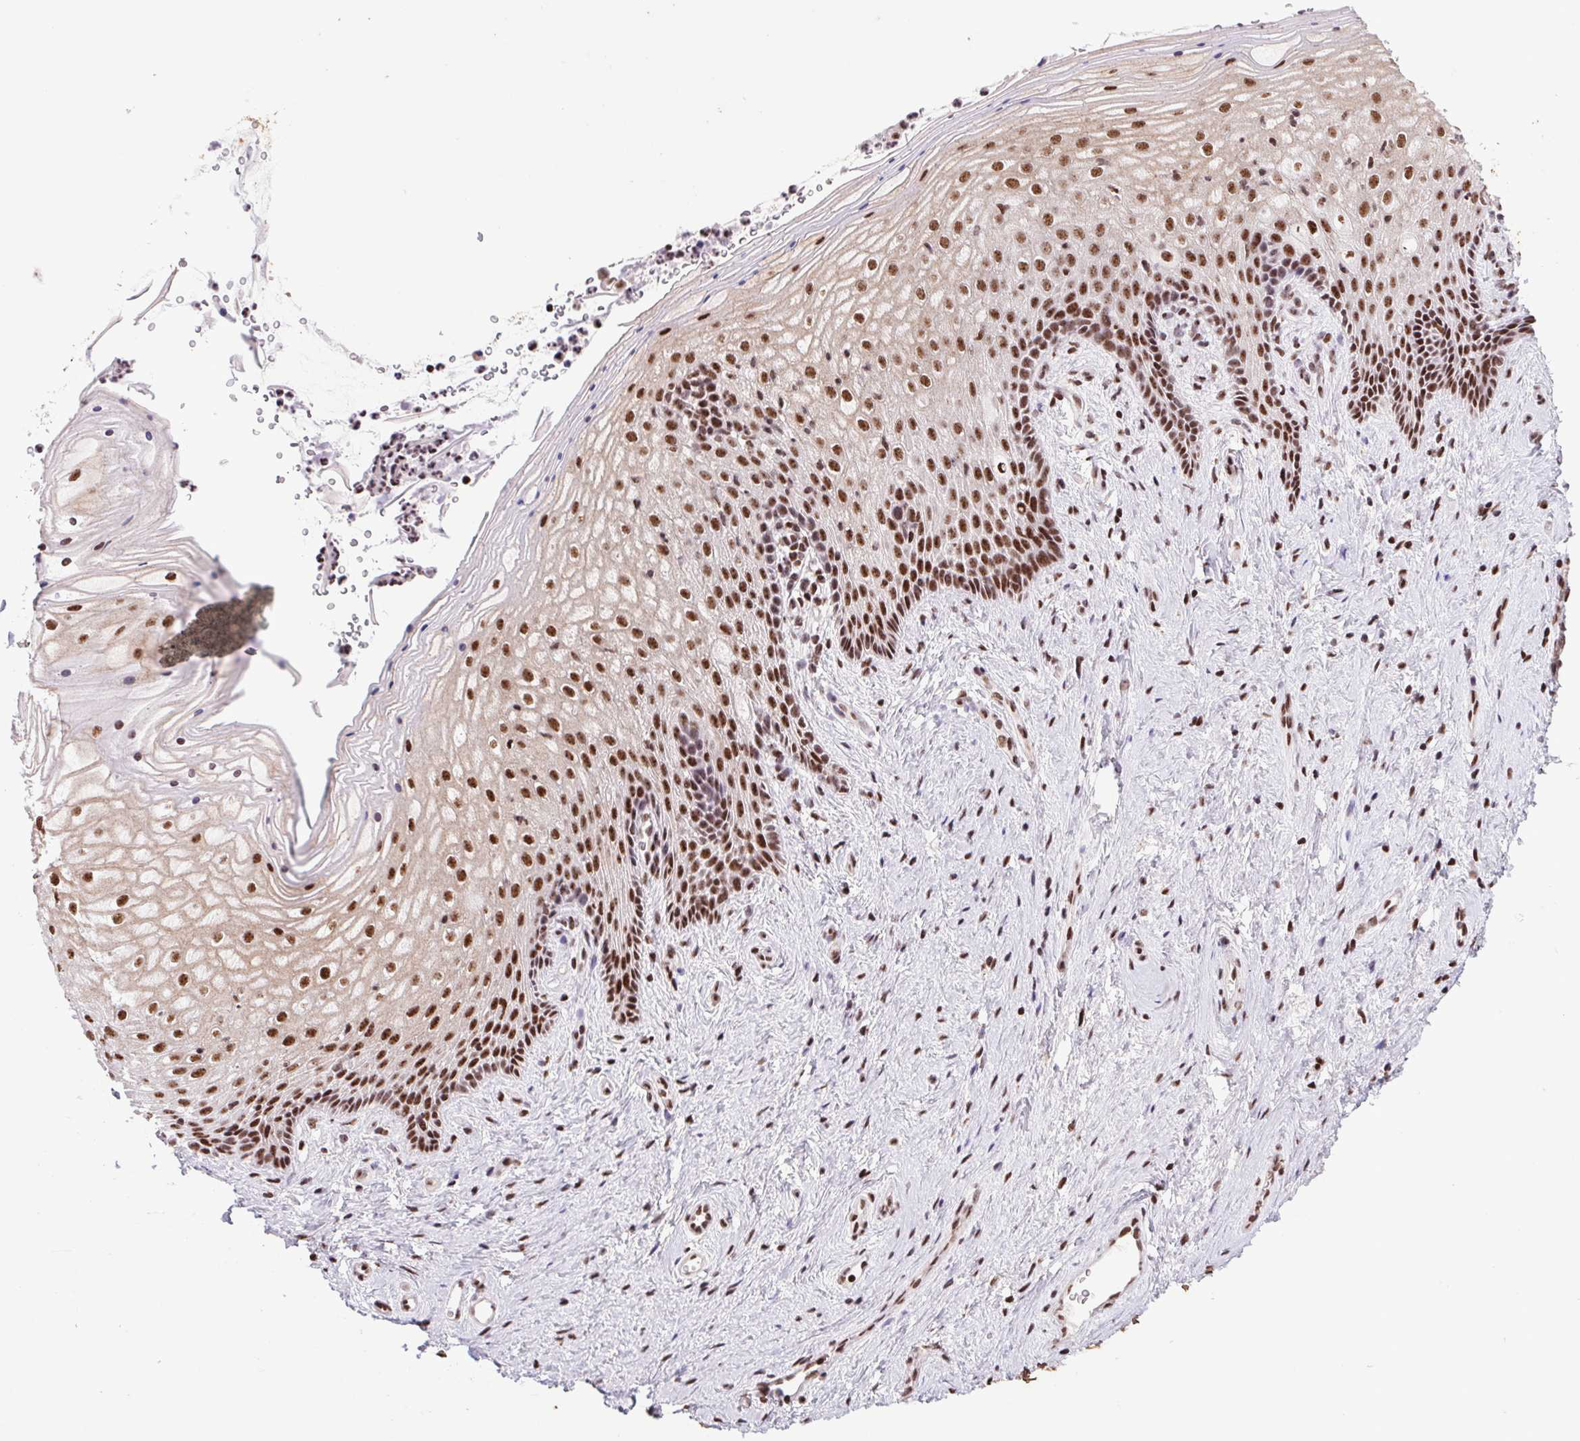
{"staining": {"intensity": "strong", "quantity": "25%-75%", "location": "nuclear"}, "tissue": "vagina", "cell_type": "Squamous epithelial cells", "image_type": "normal", "snomed": [{"axis": "morphology", "description": "Normal tissue, NOS"}, {"axis": "topography", "description": "Vagina"}], "caption": "Immunohistochemical staining of unremarkable human vagina reveals high levels of strong nuclear staining in about 25%-75% of squamous epithelial cells. (DAB (3,3'-diaminobenzidine) = brown stain, brightfield microscopy at high magnification).", "gene": "LDLRAD4", "patient": {"sex": "female", "age": 45}}